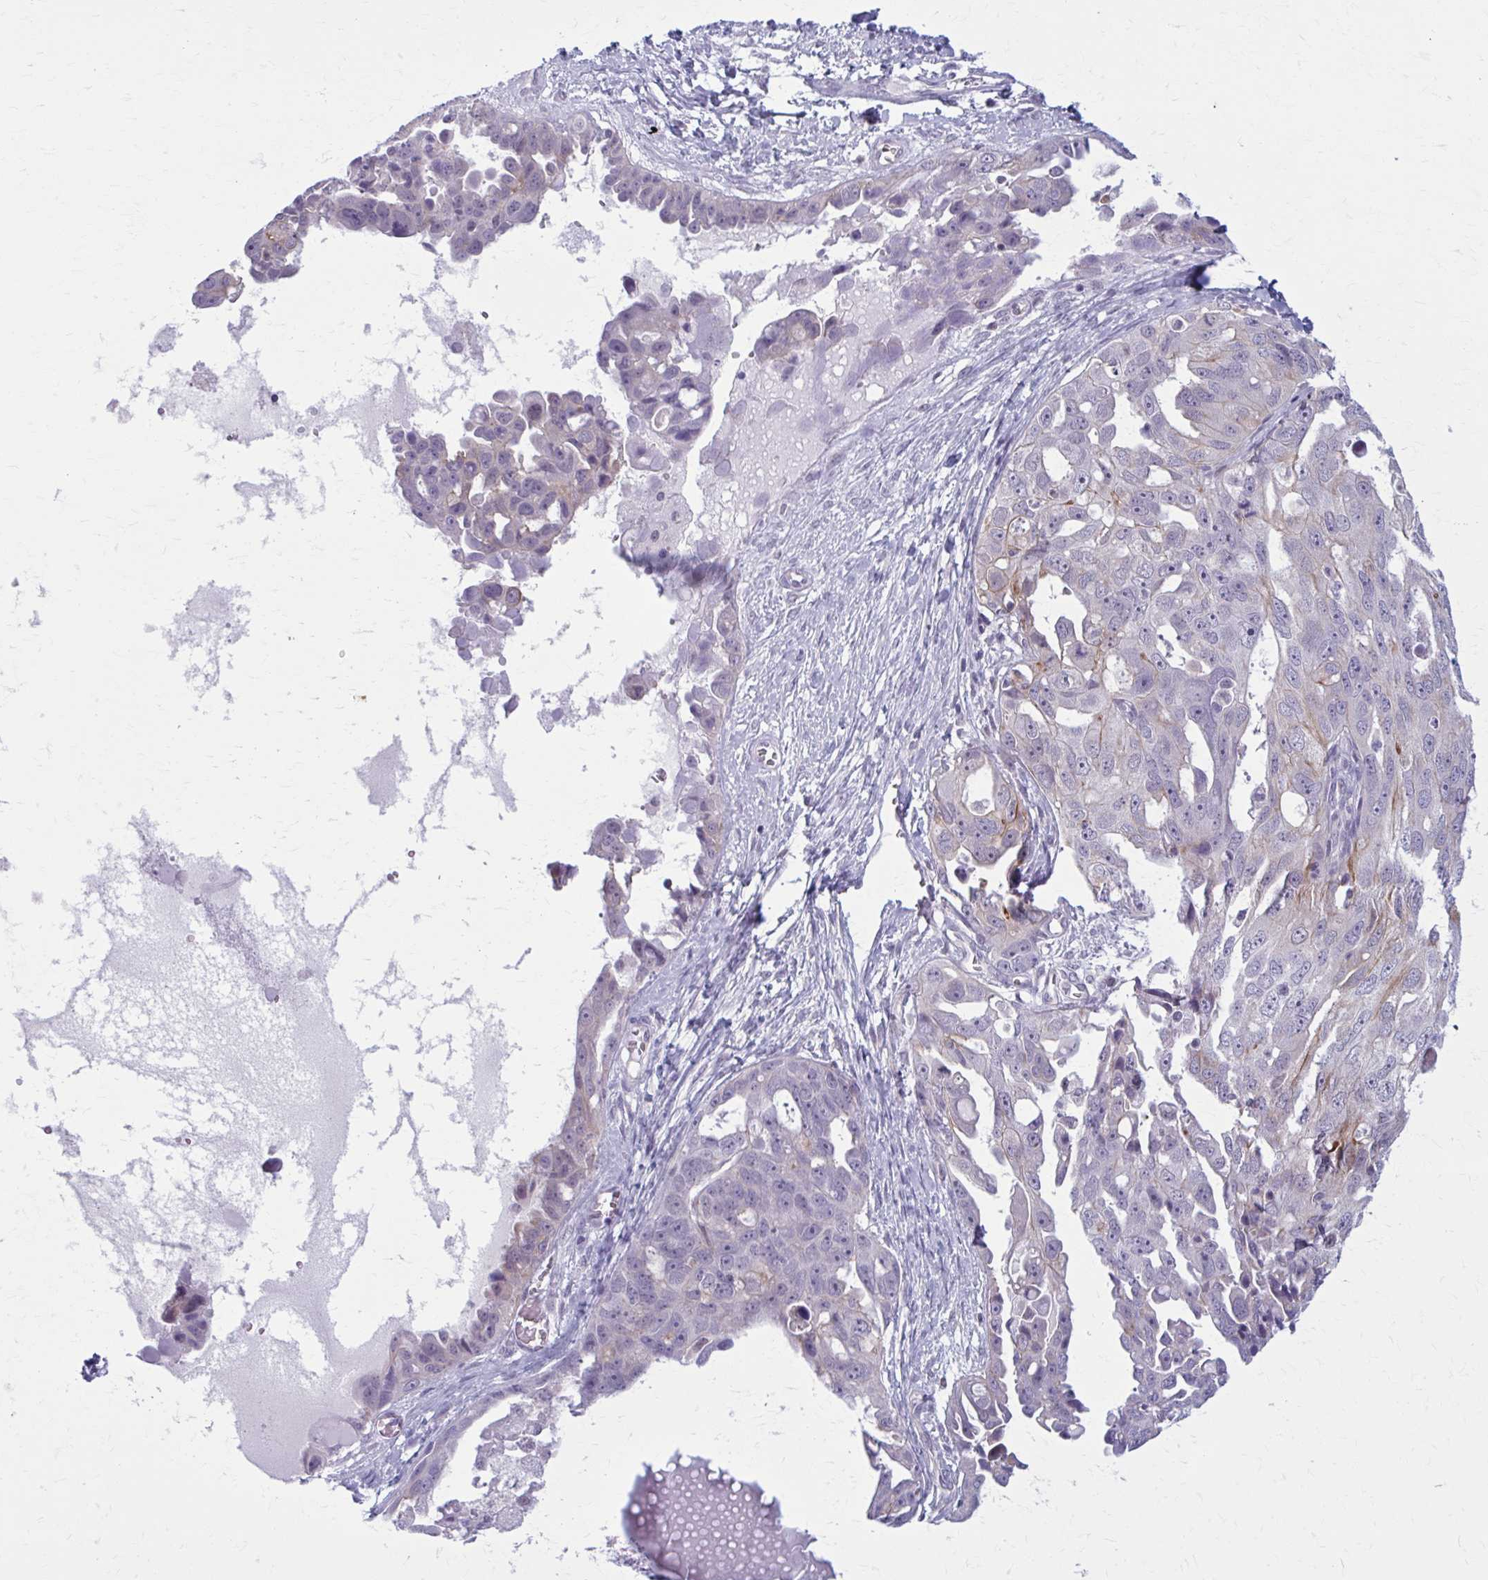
{"staining": {"intensity": "moderate", "quantity": "<25%", "location": "cytoplasmic/membranous"}, "tissue": "ovarian cancer", "cell_type": "Tumor cells", "image_type": "cancer", "snomed": [{"axis": "morphology", "description": "Carcinoma, endometroid"}, {"axis": "topography", "description": "Ovary"}], "caption": "Protein staining of ovarian cancer (endometroid carcinoma) tissue shows moderate cytoplasmic/membranous positivity in approximately <25% of tumor cells. (Stains: DAB (3,3'-diaminobenzidine) in brown, nuclei in blue, Microscopy: brightfield microscopy at high magnification).", "gene": "NUMBL", "patient": {"sex": "female", "age": 70}}